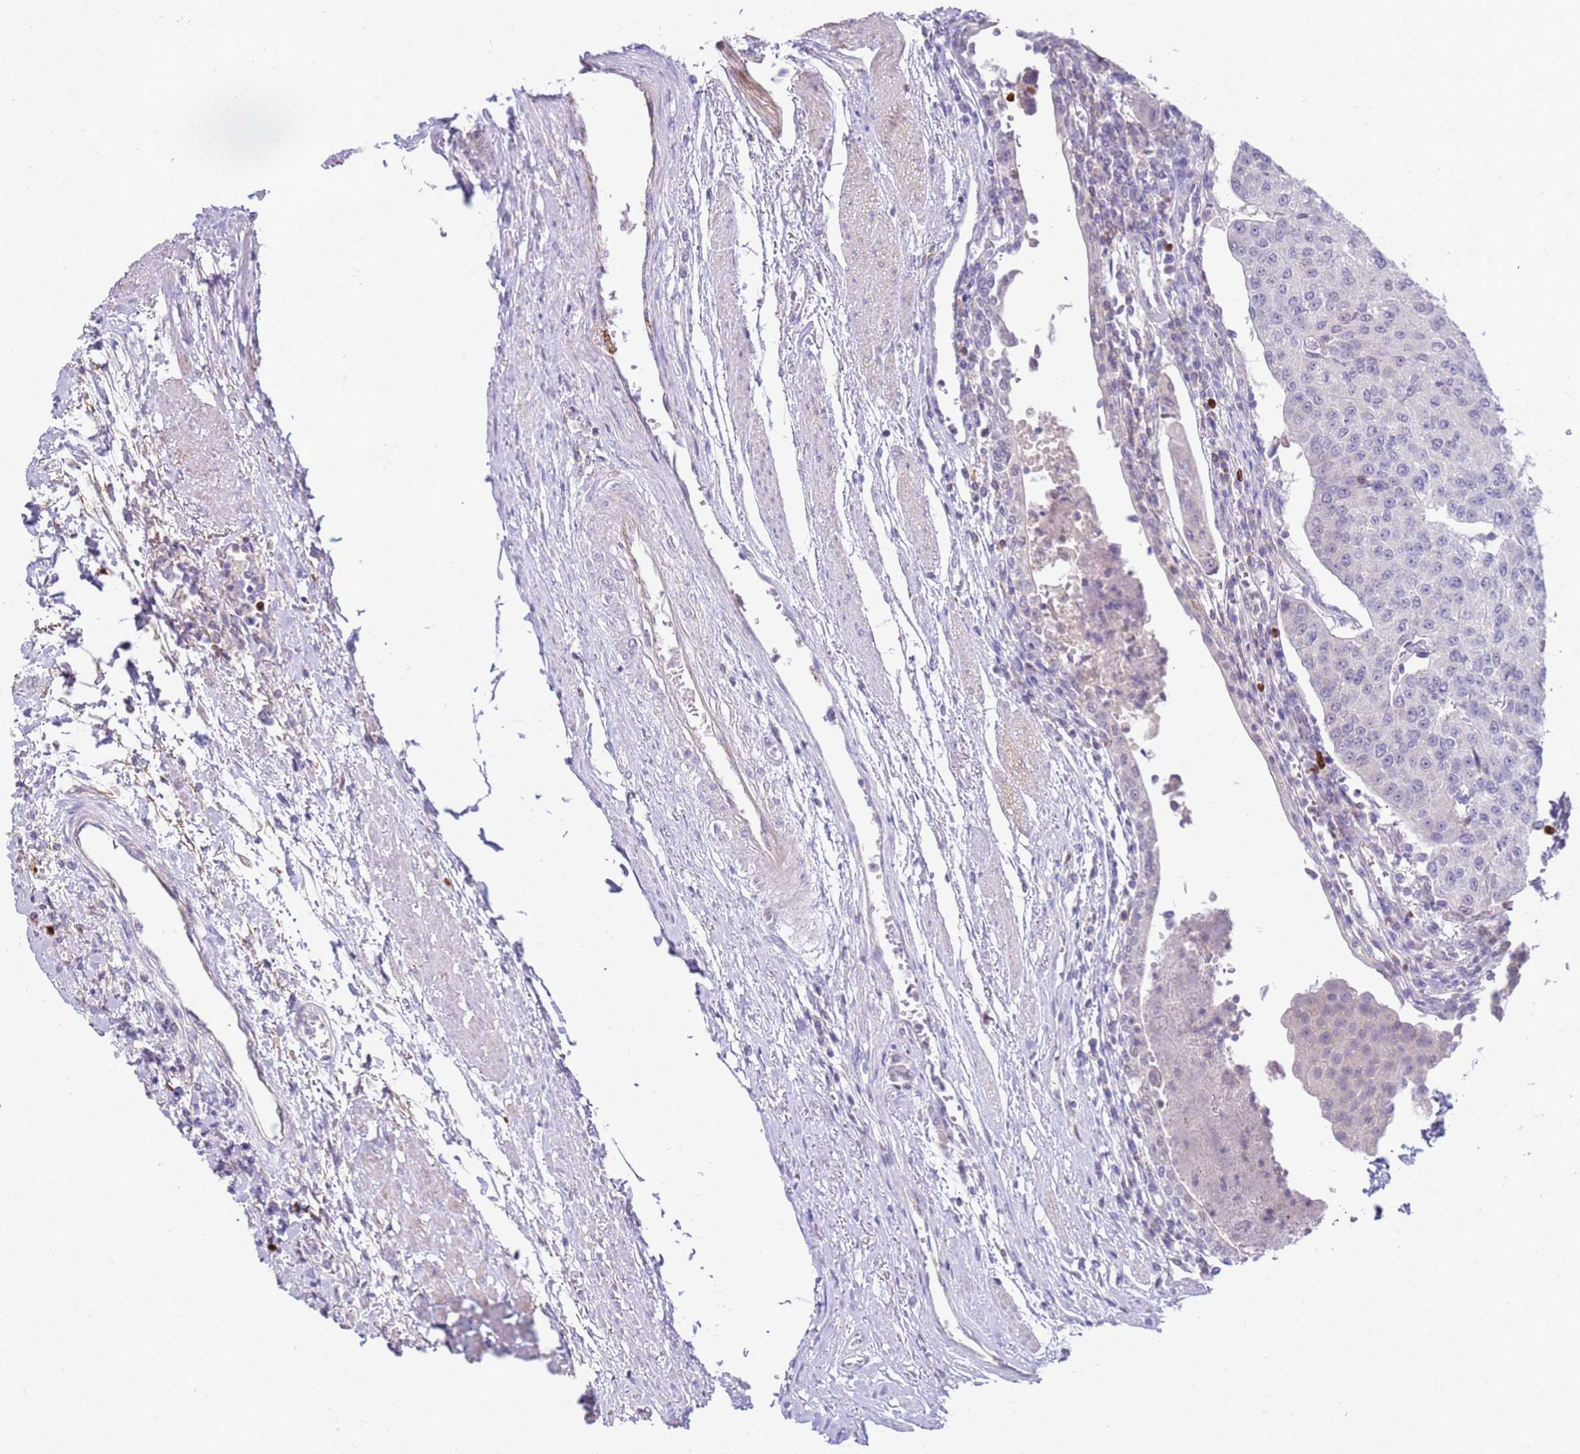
{"staining": {"intensity": "negative", "quantity": "none", "location": "none"}, "tissue": "urothelial cancer", "cell_type": "Tumor cells", "image_type": "cancer", "snomed": [{"axis": "morphology", "description": "Urothelial carcinoma, High grade"}, {"axis": "topography", "description": "Urinary bladder"}], "caption": "IHC image of urothelial cancer stained for a protein (brown), which exhibits no positivity in tumor cells.", "gene": "STK25", "patient": {"sex": "female", "age": 85}}